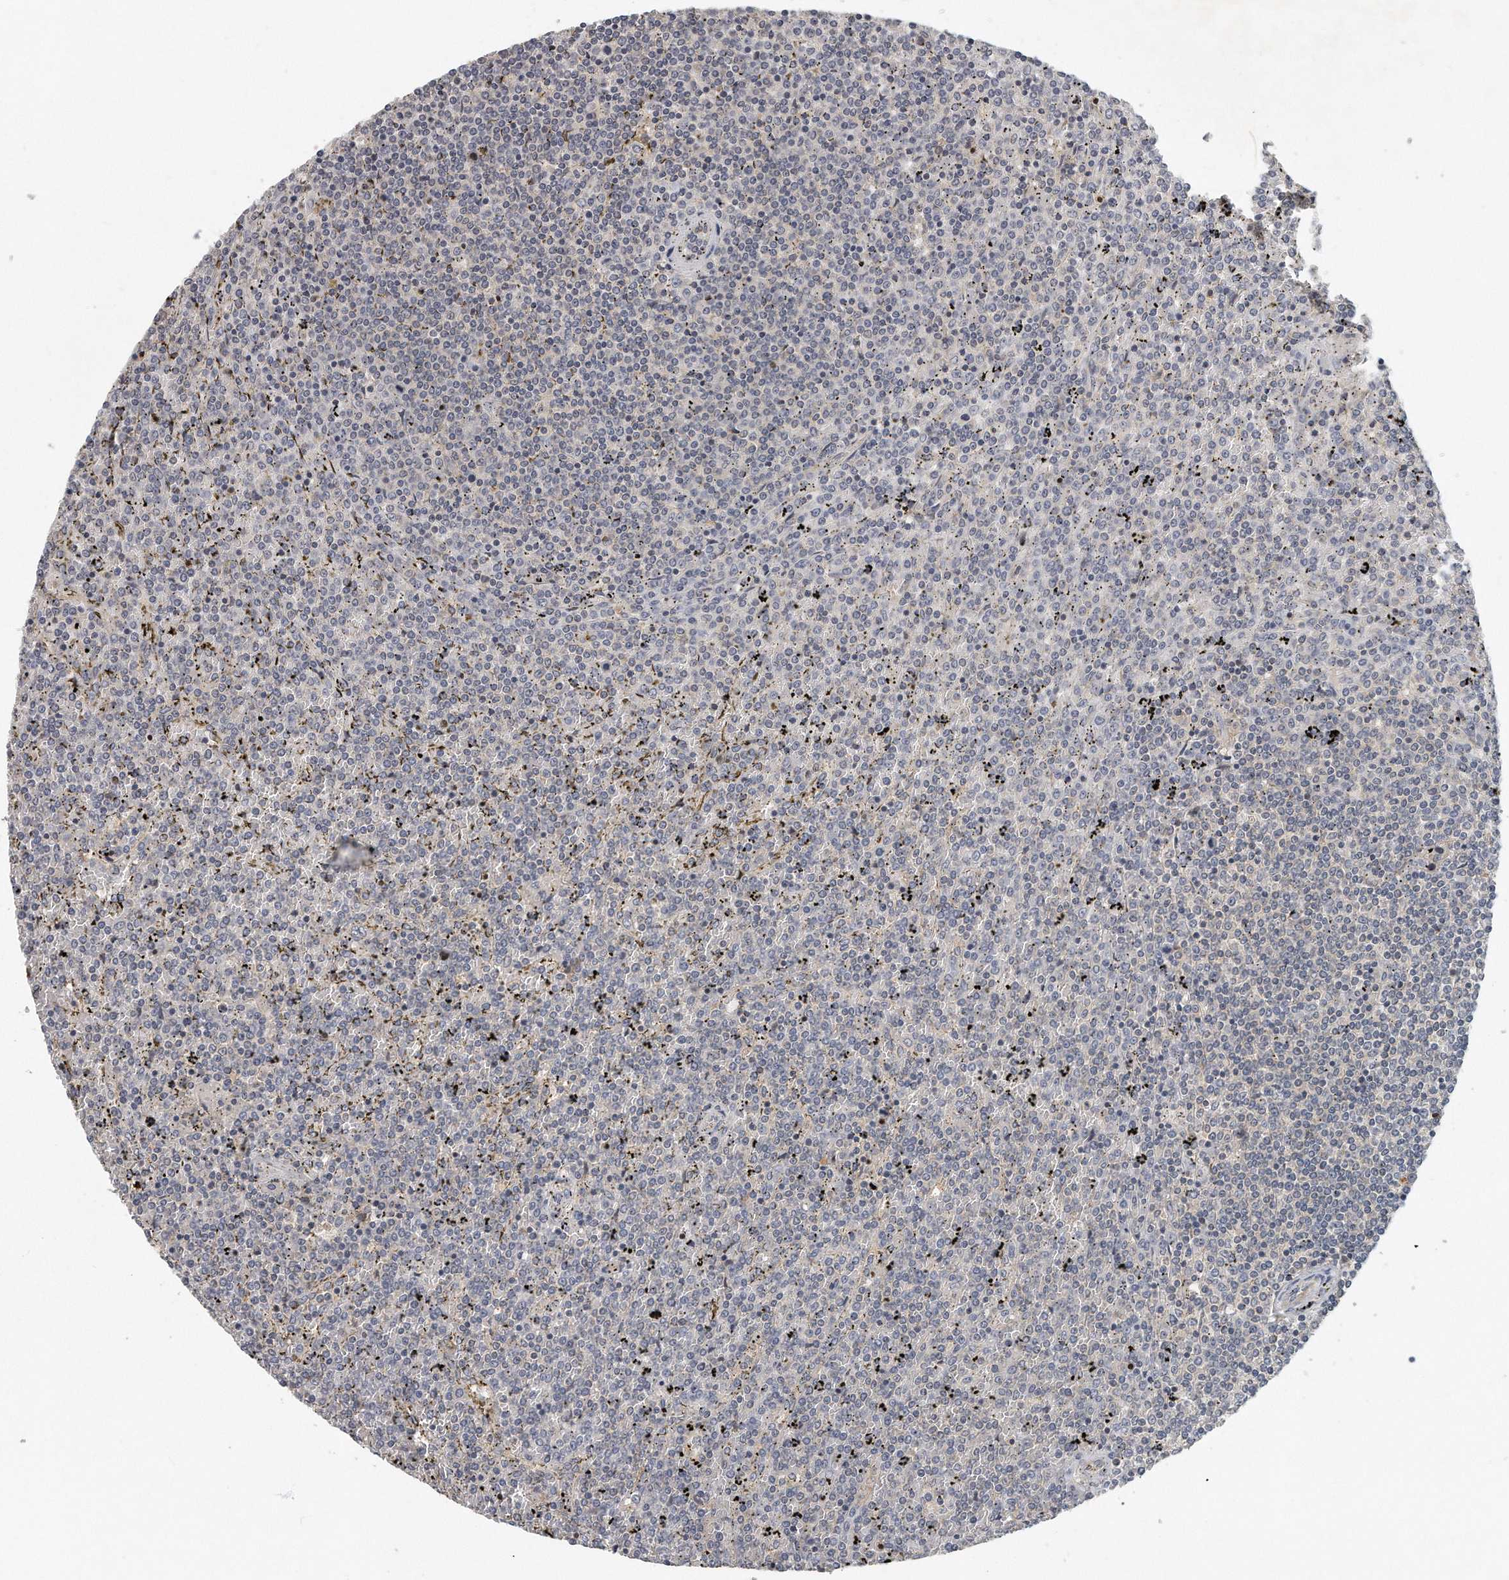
{"staining": {"intensity": "negative", "quantity": "none", "location": "none"}, "tissue": "lymphoma", "cell_type": "Tumor cells", "image_type": "cancer", "snomed": [{"axis": "morphology", "description": "Malignant lymphoma, non-Hodgkin's type, Low grade"}, {"axis": "topography", "description": "Spleen"}], "caption": "Immunohistochemical staining of malignant lymphoma, non-Hodgkin's type (low-grade) demonstrates no significant staining in tumor cells. (Brightfield microscopy of DAB immunohistochemistry (IHC) at high magnification).", "gene": "TRAPPC14", "patient": {"sex": "female", "age": 19}}